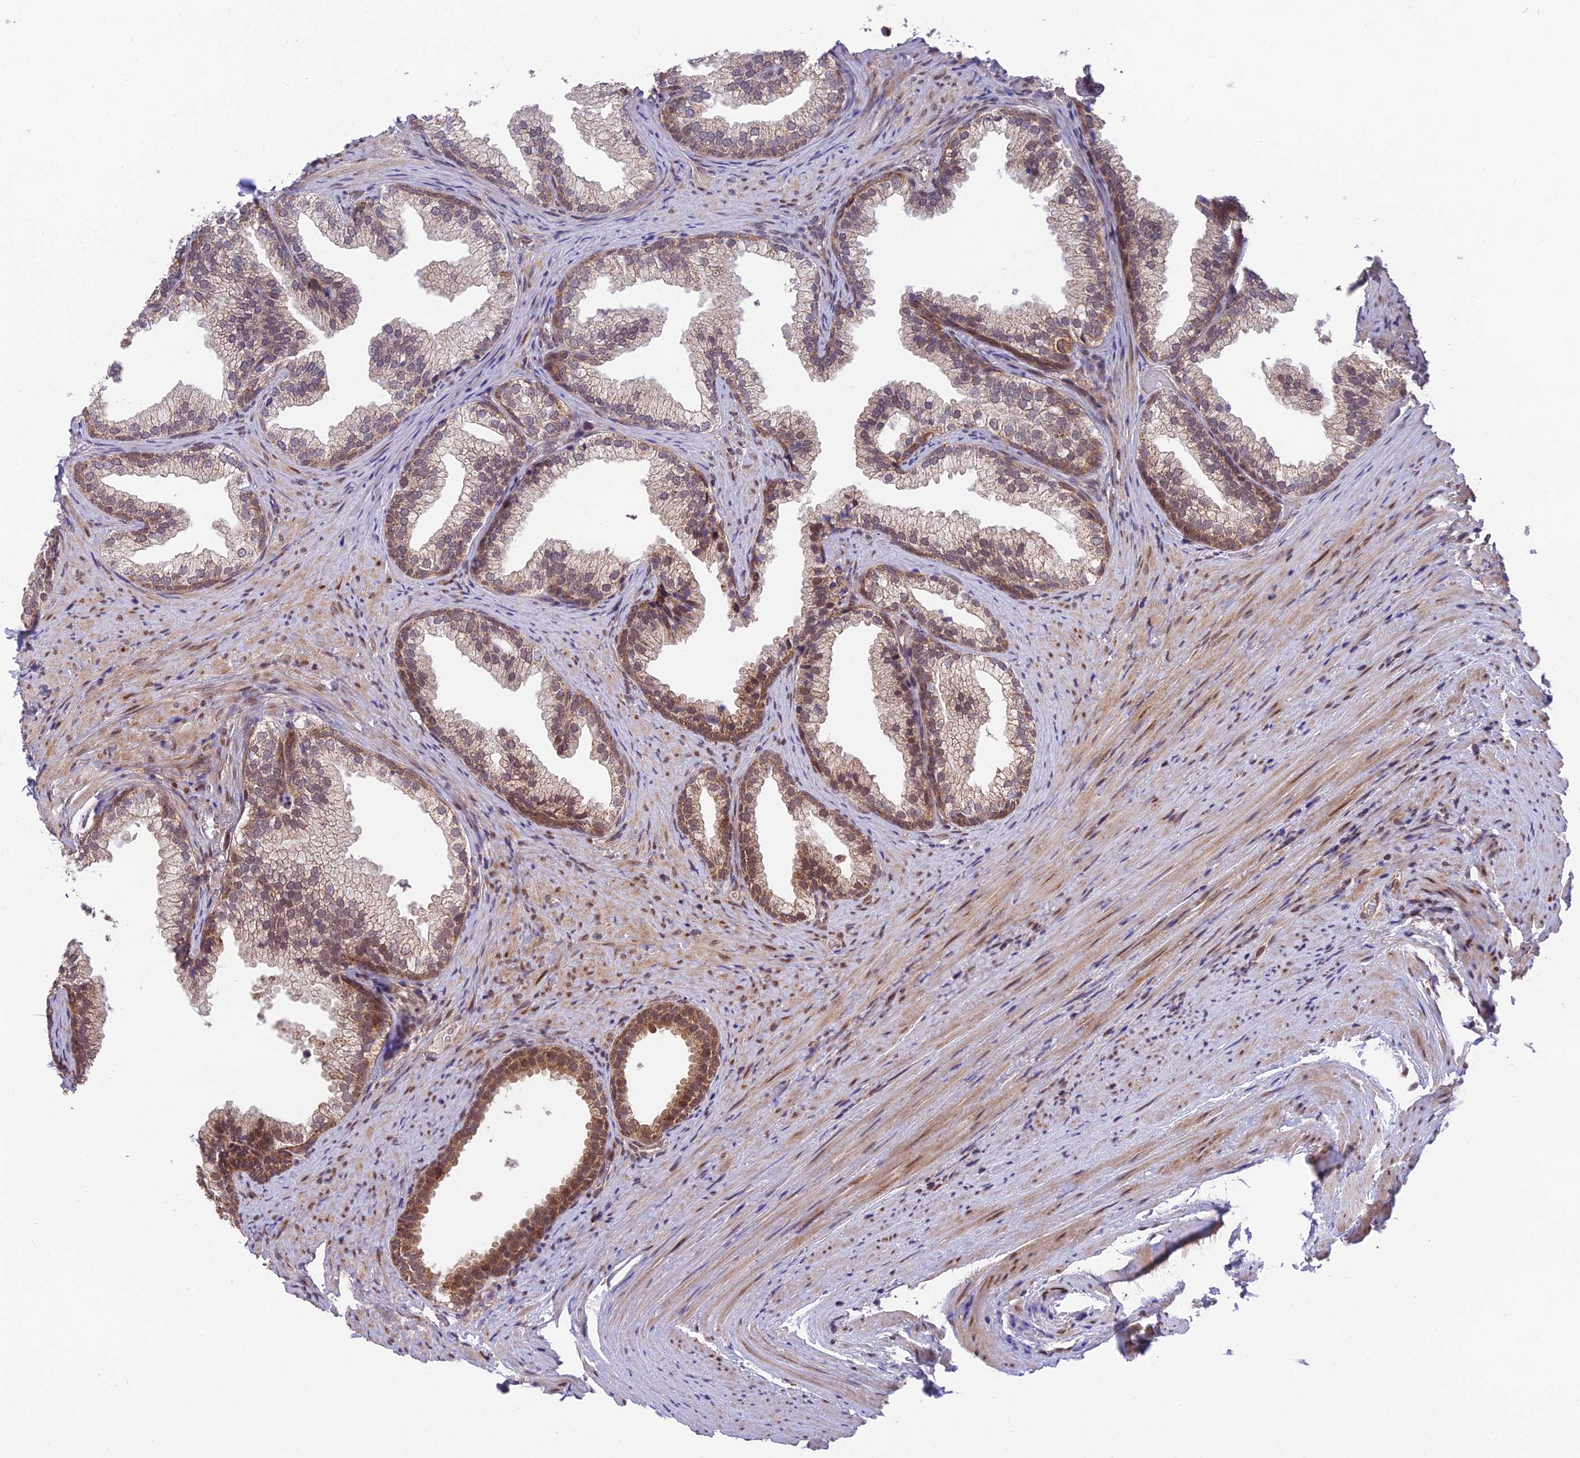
{"staining": {"intensity": "moderate", "quantity": "25%-75%", "location": "cytoplasmic/membranous,nuclear"}, "tissue": "prostate", "cell_type": "Glandular cells", "image_type": "normal", "snomed": [{"axis": "morphology", "description": "Normal tissue, NOS"}, {"axis": "topography", "description": "Prostate"}], "caption": "Human prostate stained for a protein (brown) shows moderate cytoplasmic/membranous,nuclear positive expression in about 25%-75% of glandular cells.", "gene": "CYP2R1", "patient": {"sex": "male", "age": 76}}